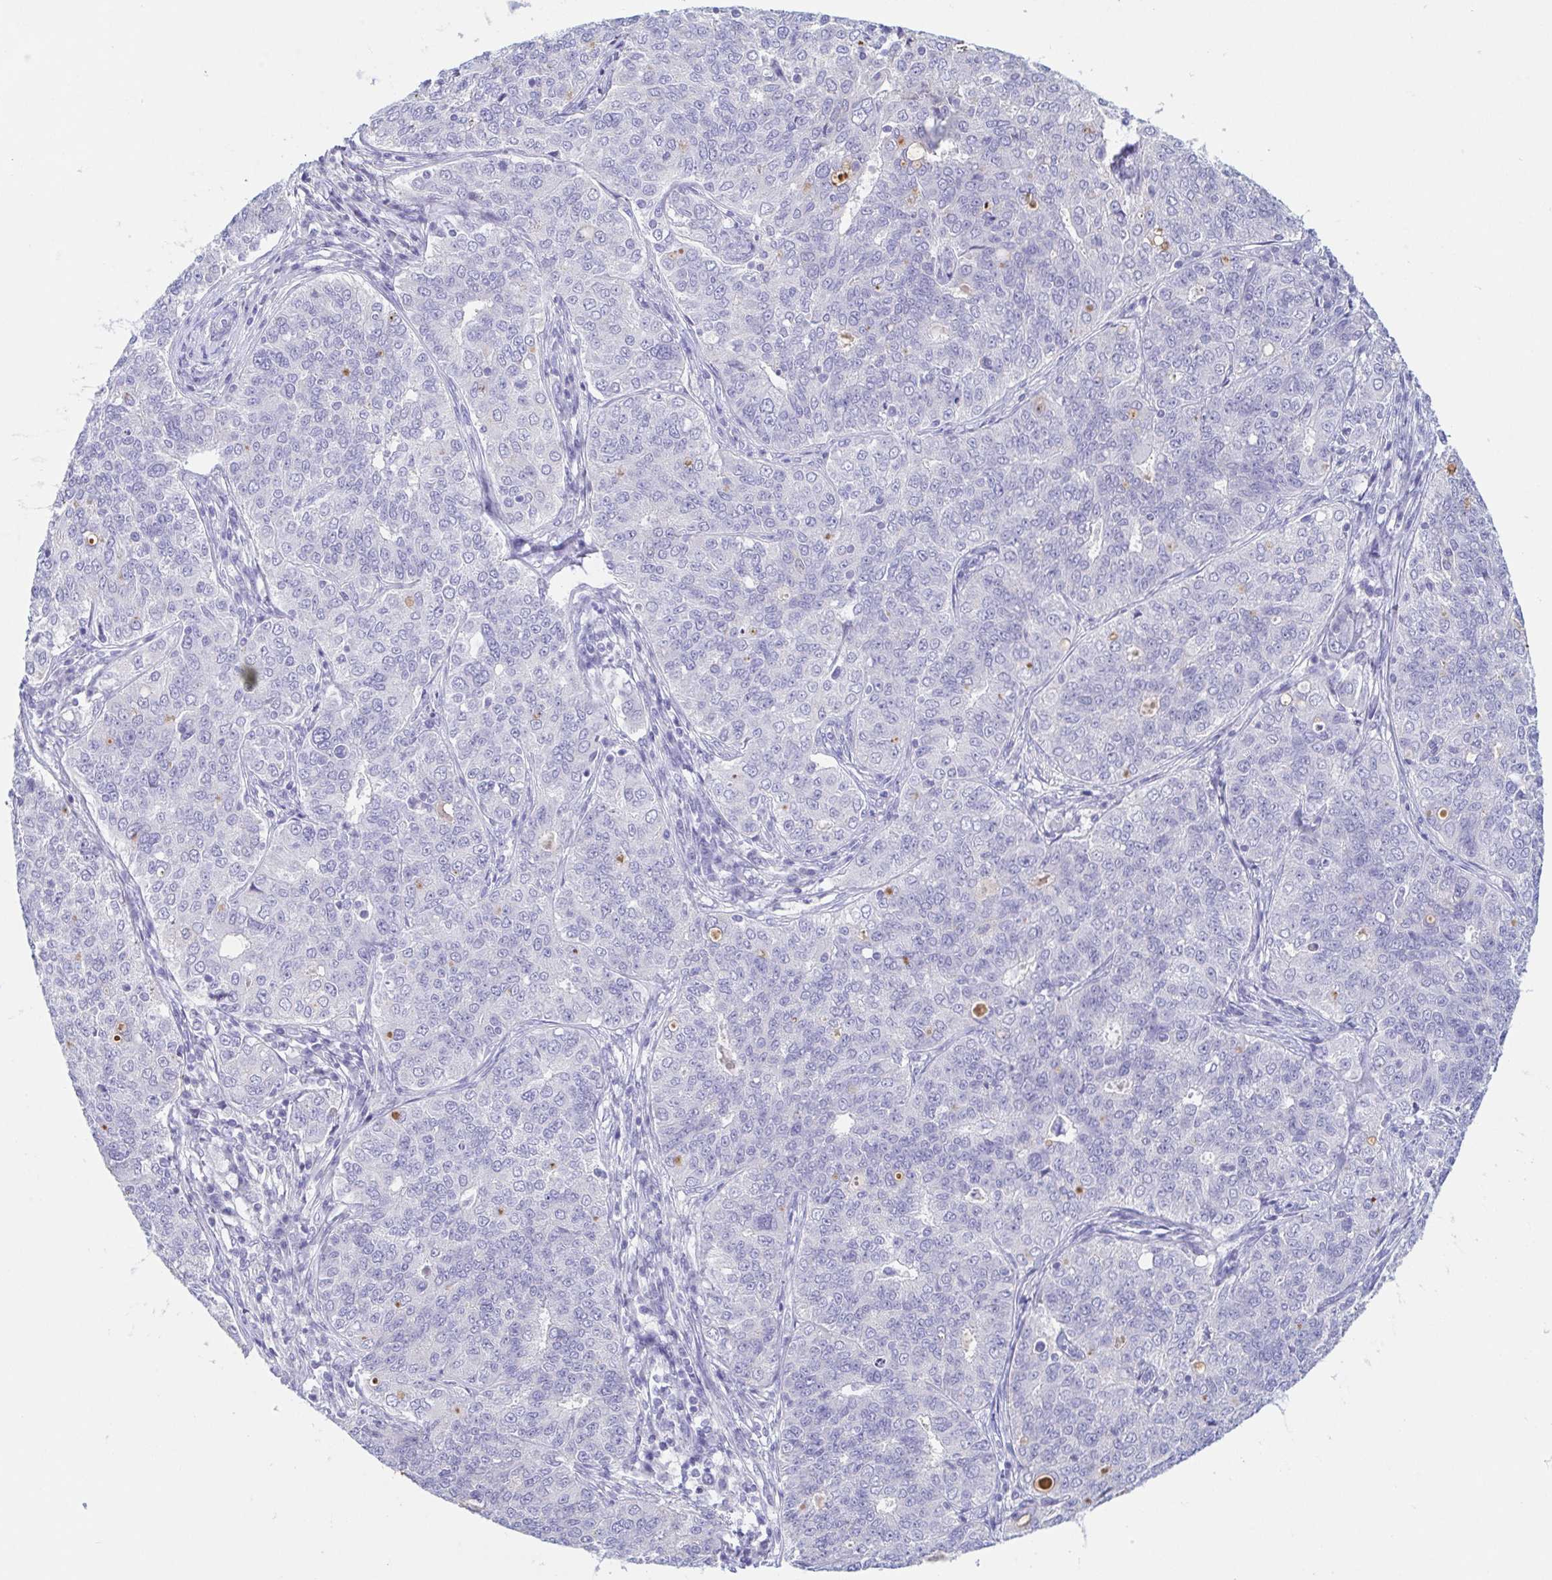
{"staining": {"intensity": "negative", "quantity": "none", "location": "none"}, "tissue": "endometrial cancer", "cell_type": "Tumor cells", "image_type": "cancer", "snomed": [{"axis": "morphology", "description": "Adenocarcinoma, NOS"}, {"axis": "topography", "description": "Endometrium"}], "caption": "A high-resolution micrograph shows immunohistochemistry staining of endometrial adenocarcinoma, which displays no significant positivity in tumor cells. Nuclei are stained in blue.", "gene": "TREH", "patient": {"sex": "female", "age": 43}}